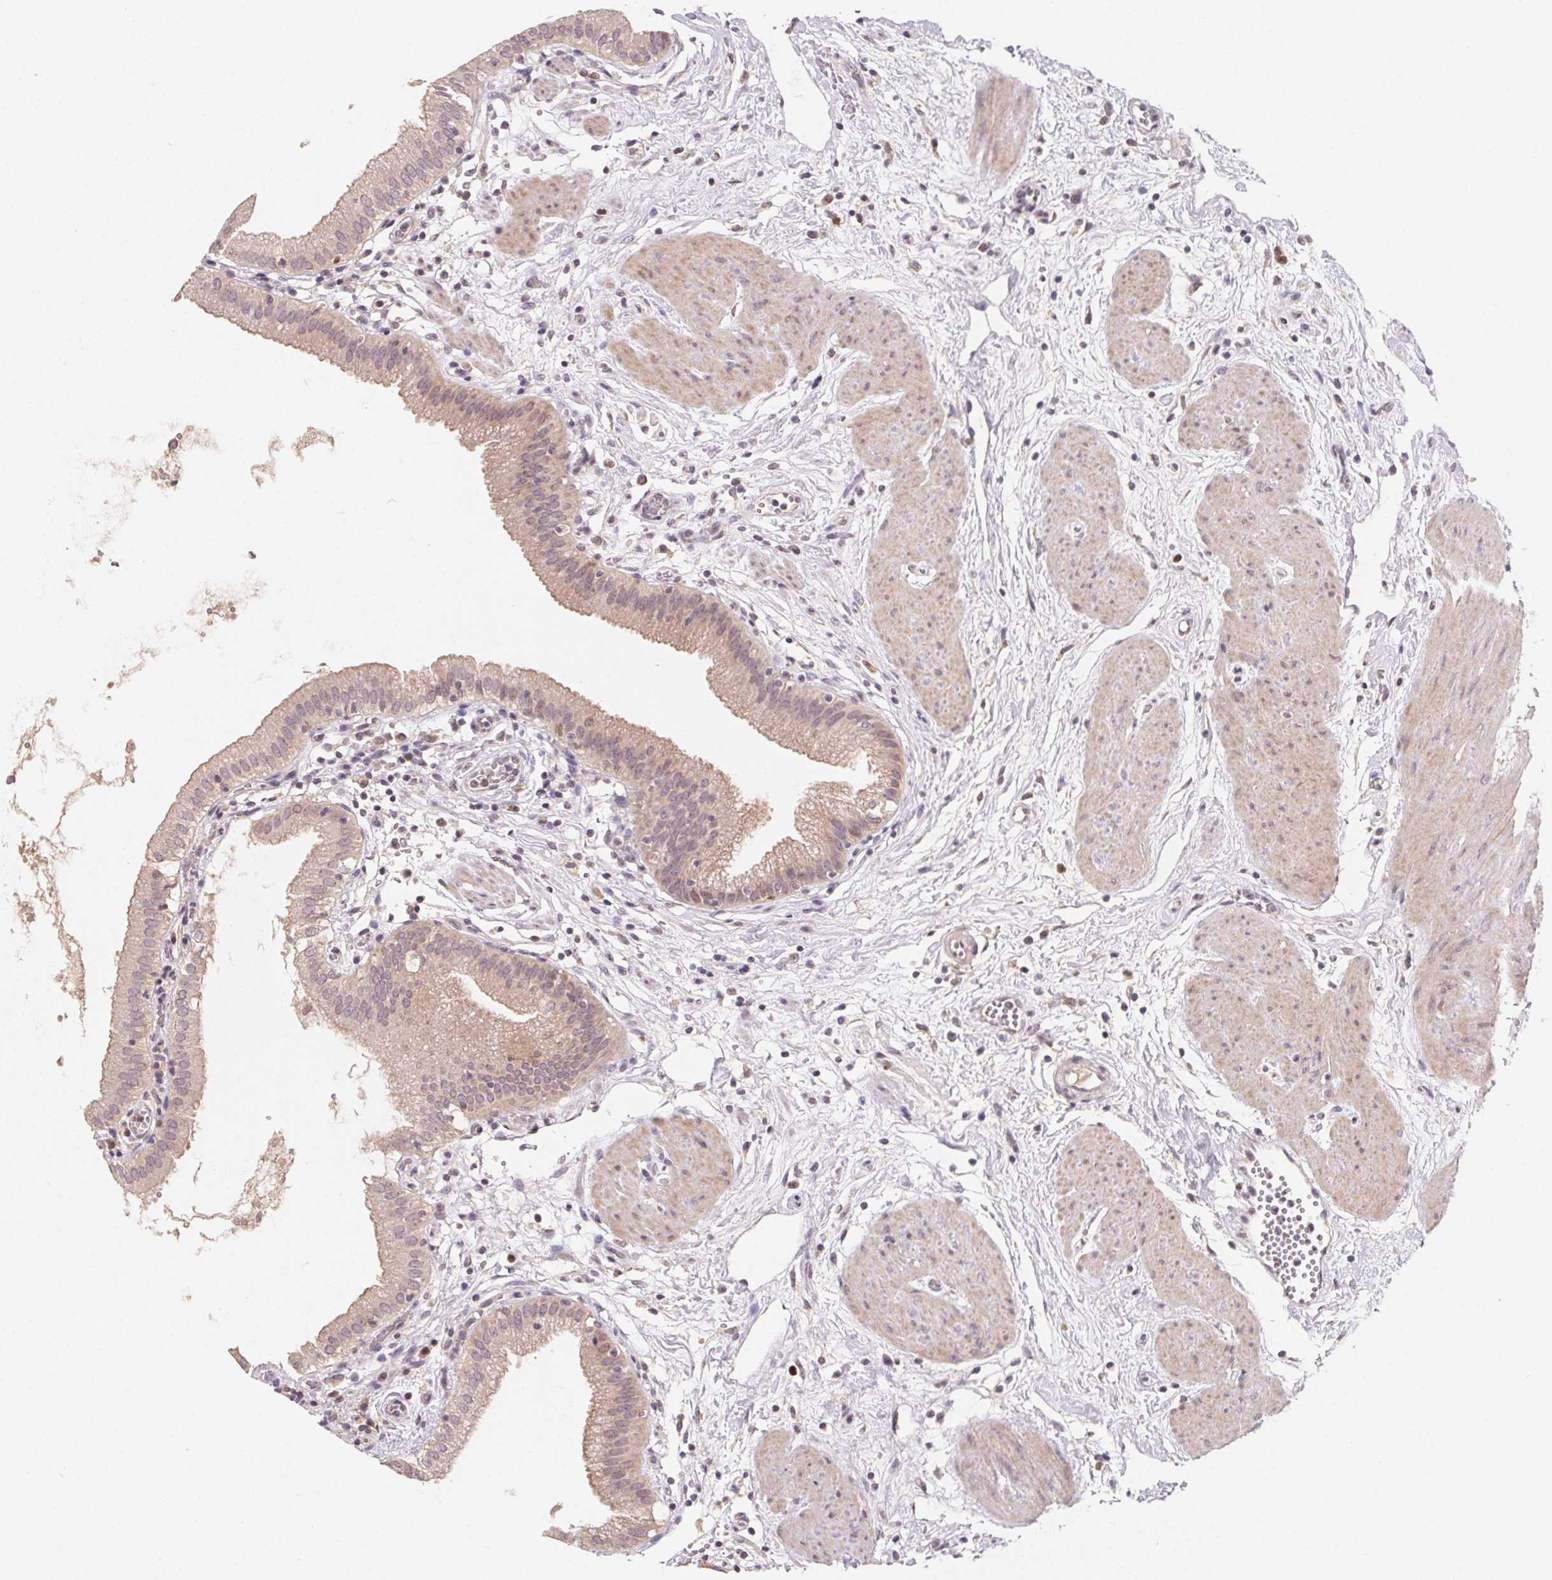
{"staining": {"intensity": "weak", "quantity": "25%-75%", "location": "cytoplasmic/membranous,nuclear"}, "tissue": "gallbladder", "cell_type": "Glandular cells", "image_type": "normal", "snomed": [{"axis": "morphology", "description": "Normal tissue, NOS"}, {"axis": "topography", "description": "Gallbladder"}], "caption": "Protein expression analysis of benign human gallbladder reveals weak cytoplasmic/membranous,nuclear staining in approximately 25%-75% of glandular cells. The protein is shown in brown color, while the nuclei are stained blue.", "gene": "KIFC1", "patient": {"sex": "female", "age": 65}}